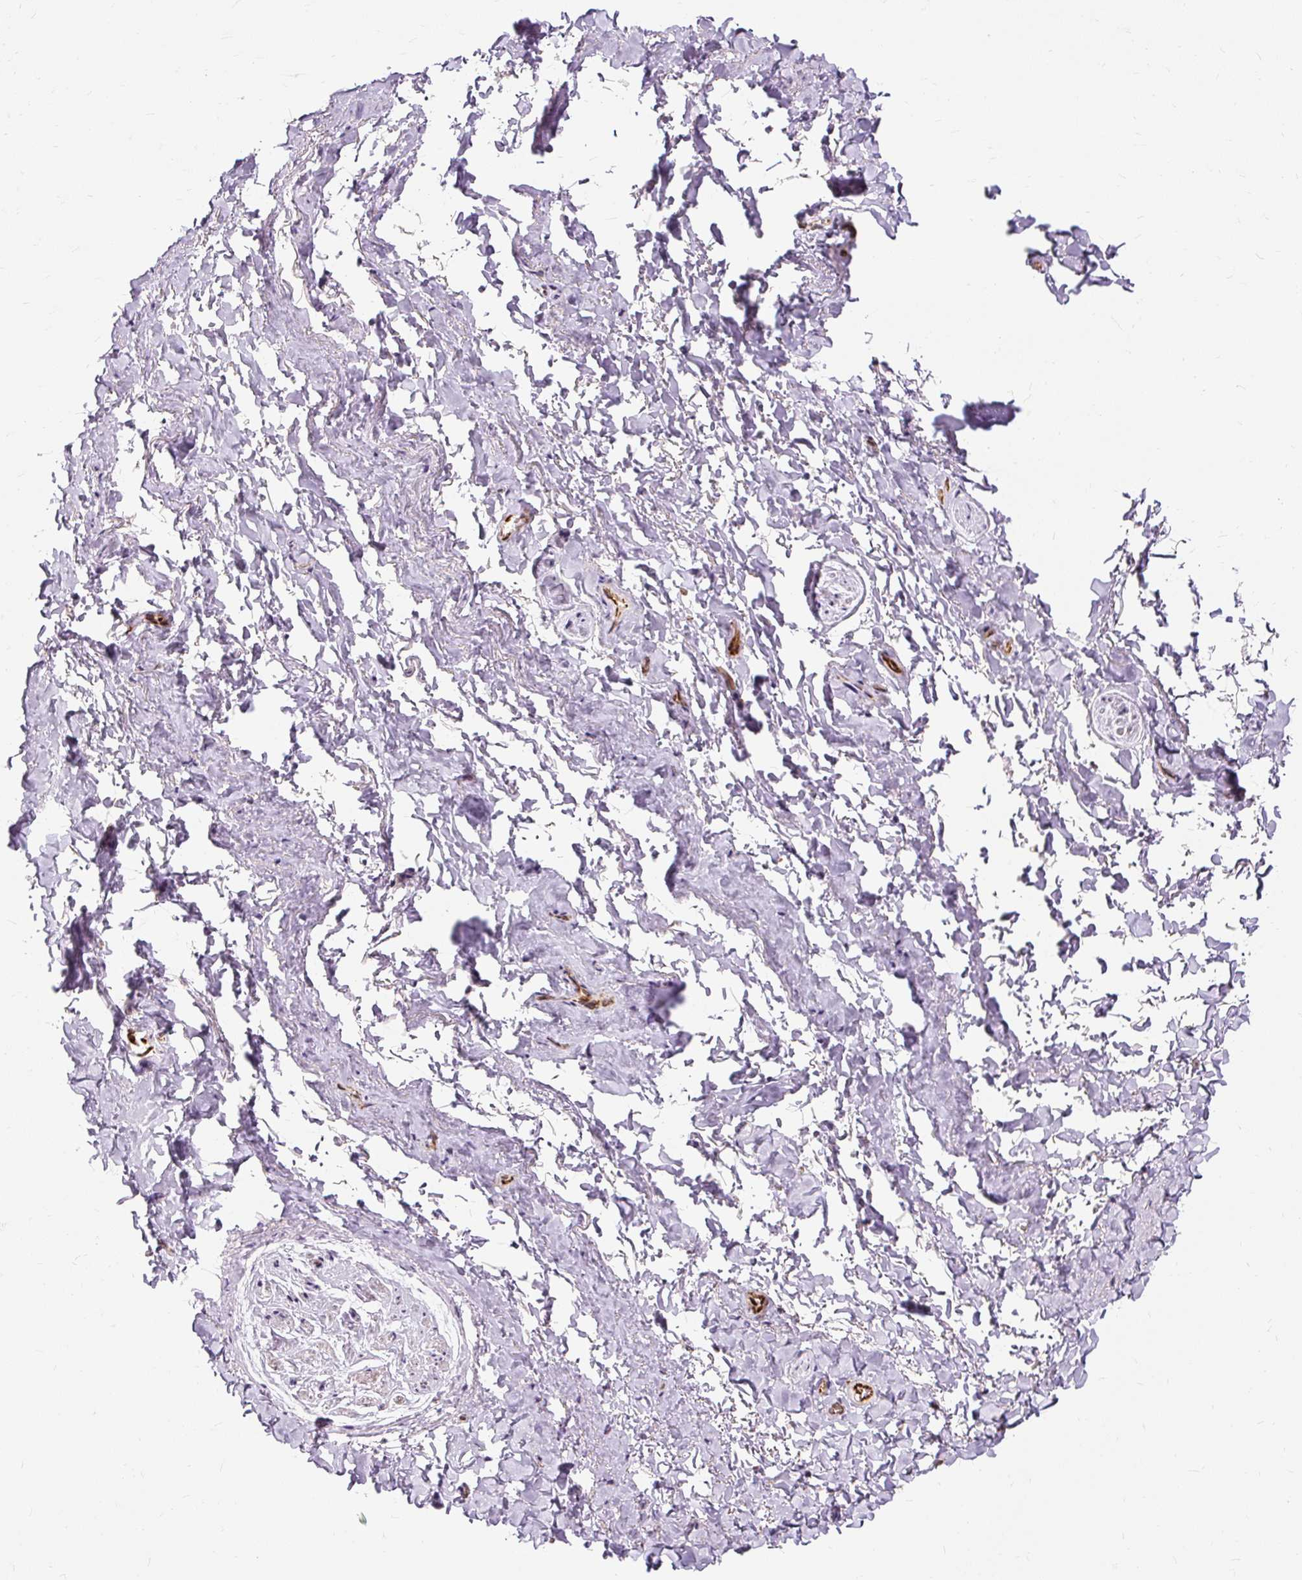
{"staining": {"intensity": "negative", "quantity": "none", "location": "none"}, "tissue": "adipose tissue", "cell_type": "Adipocytes", "image_type": "normal", "snomed": [{"axis": "morphology", "description": "Normal tissue, NOS"}, {"axis": "topography", "description": "Vulva"}, {"axis": "topography", "description": "Vagina"}, {"axis": "topography", "description": "Peripheral nerve tissue"}], "caption": "The image exhibits no staining of adipocytes in benign adipose tissue. (DAB immunohistochemistry (IHC) with hematoxylin counter stain).", "gene": "MMACHC", "patient": {"sex": "female", "age": 66}}